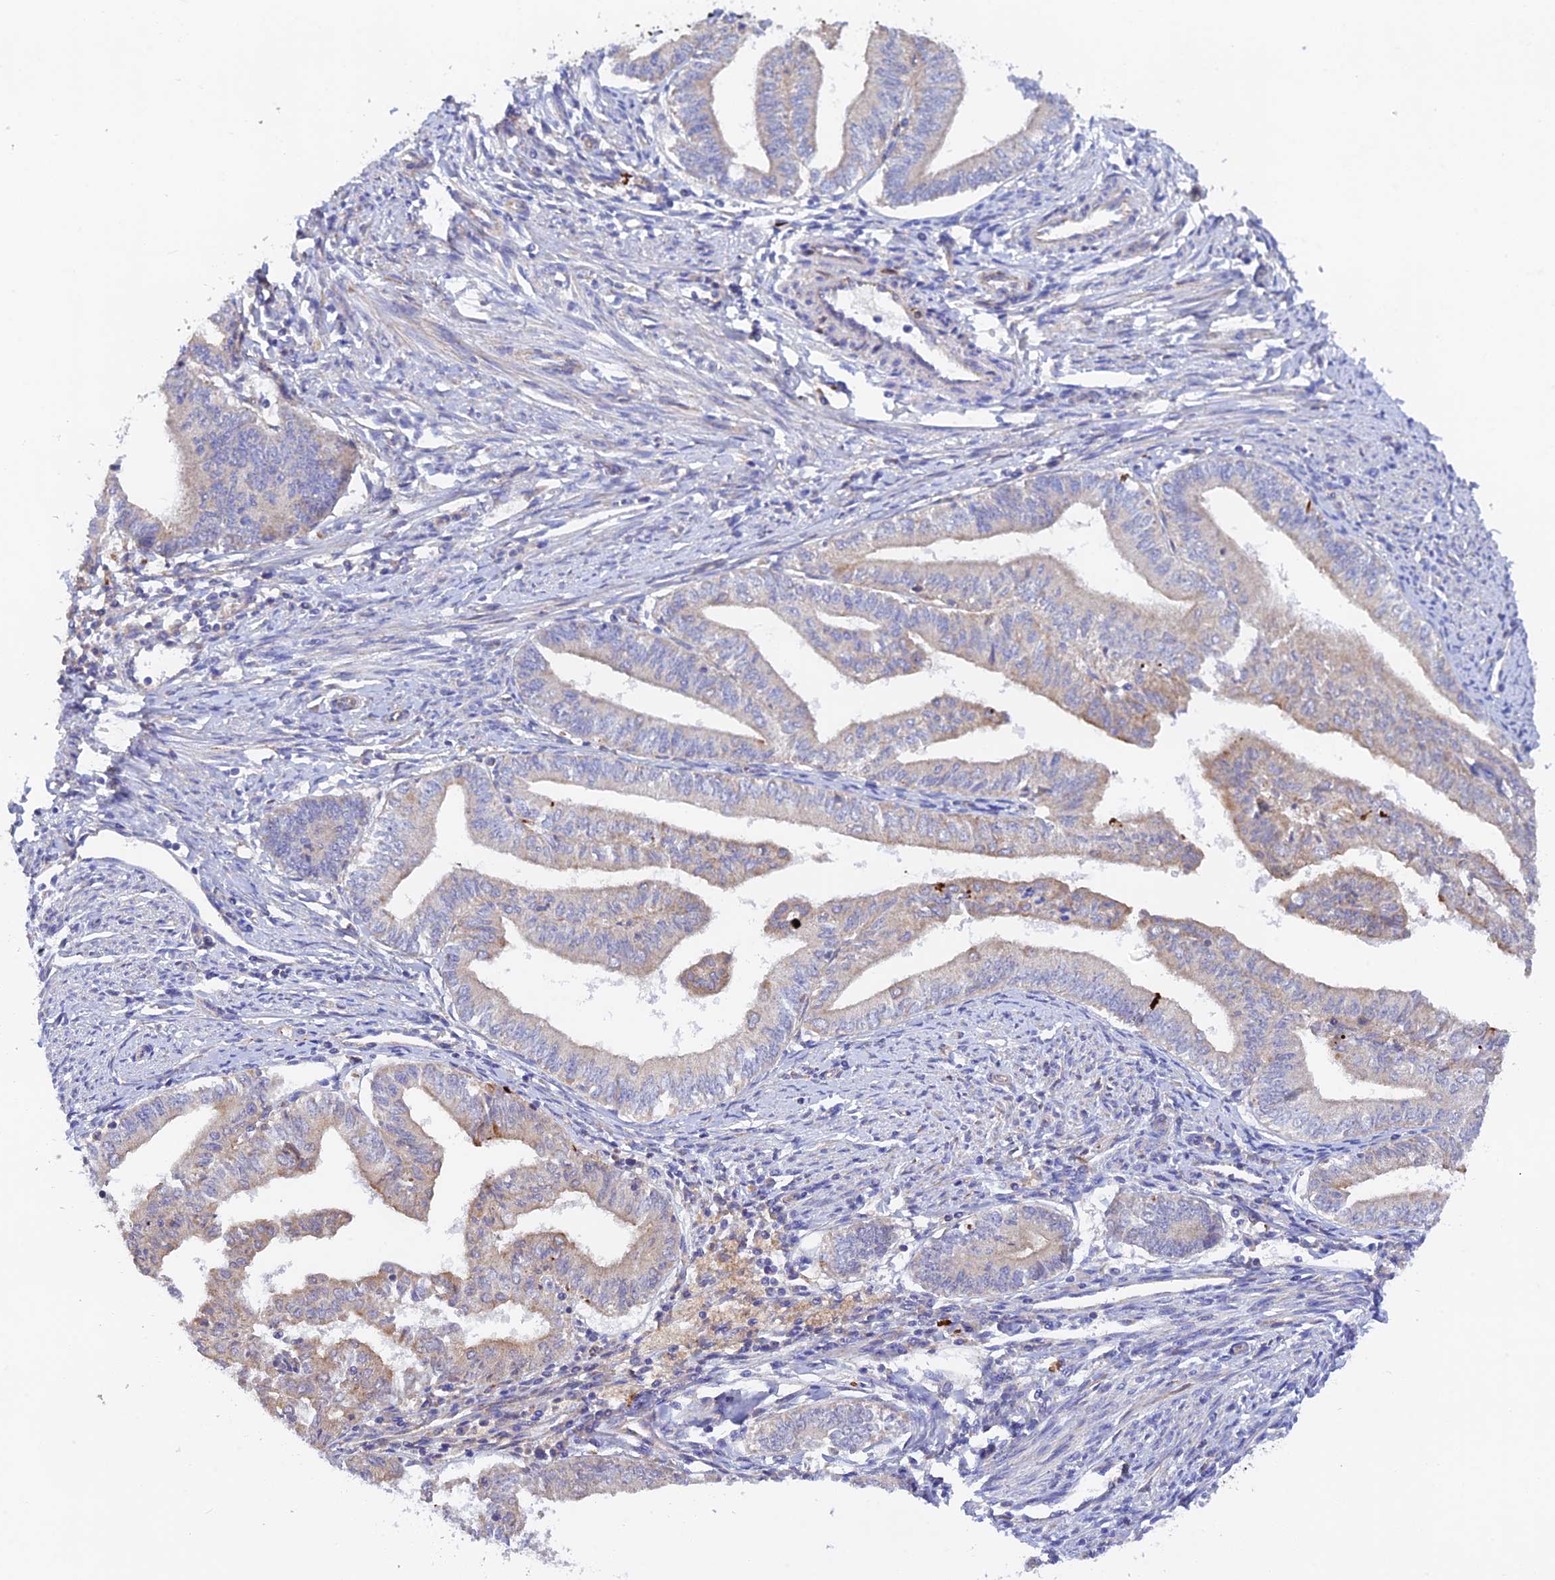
{"staining": {"intensity": "weak", "quantity": "<25%", "location": "cytoplasmic/membranous"}, "tissue": "endometrial cancer", "cell_type": "Tumor cells", "image_type": "cancer", "snomed": [{"axis": "morphology", "description": "Adenocarcinoma, NOS"}, {"axis": "topography", "description": "Endometrium"}], "caption": "This is a histopathology image of immunohistochemistry staining of endometrial cancer, which shows no expression in tumor cells.", "gene": "RANBP6", "patient": {"sex": "female", "age": 66}}